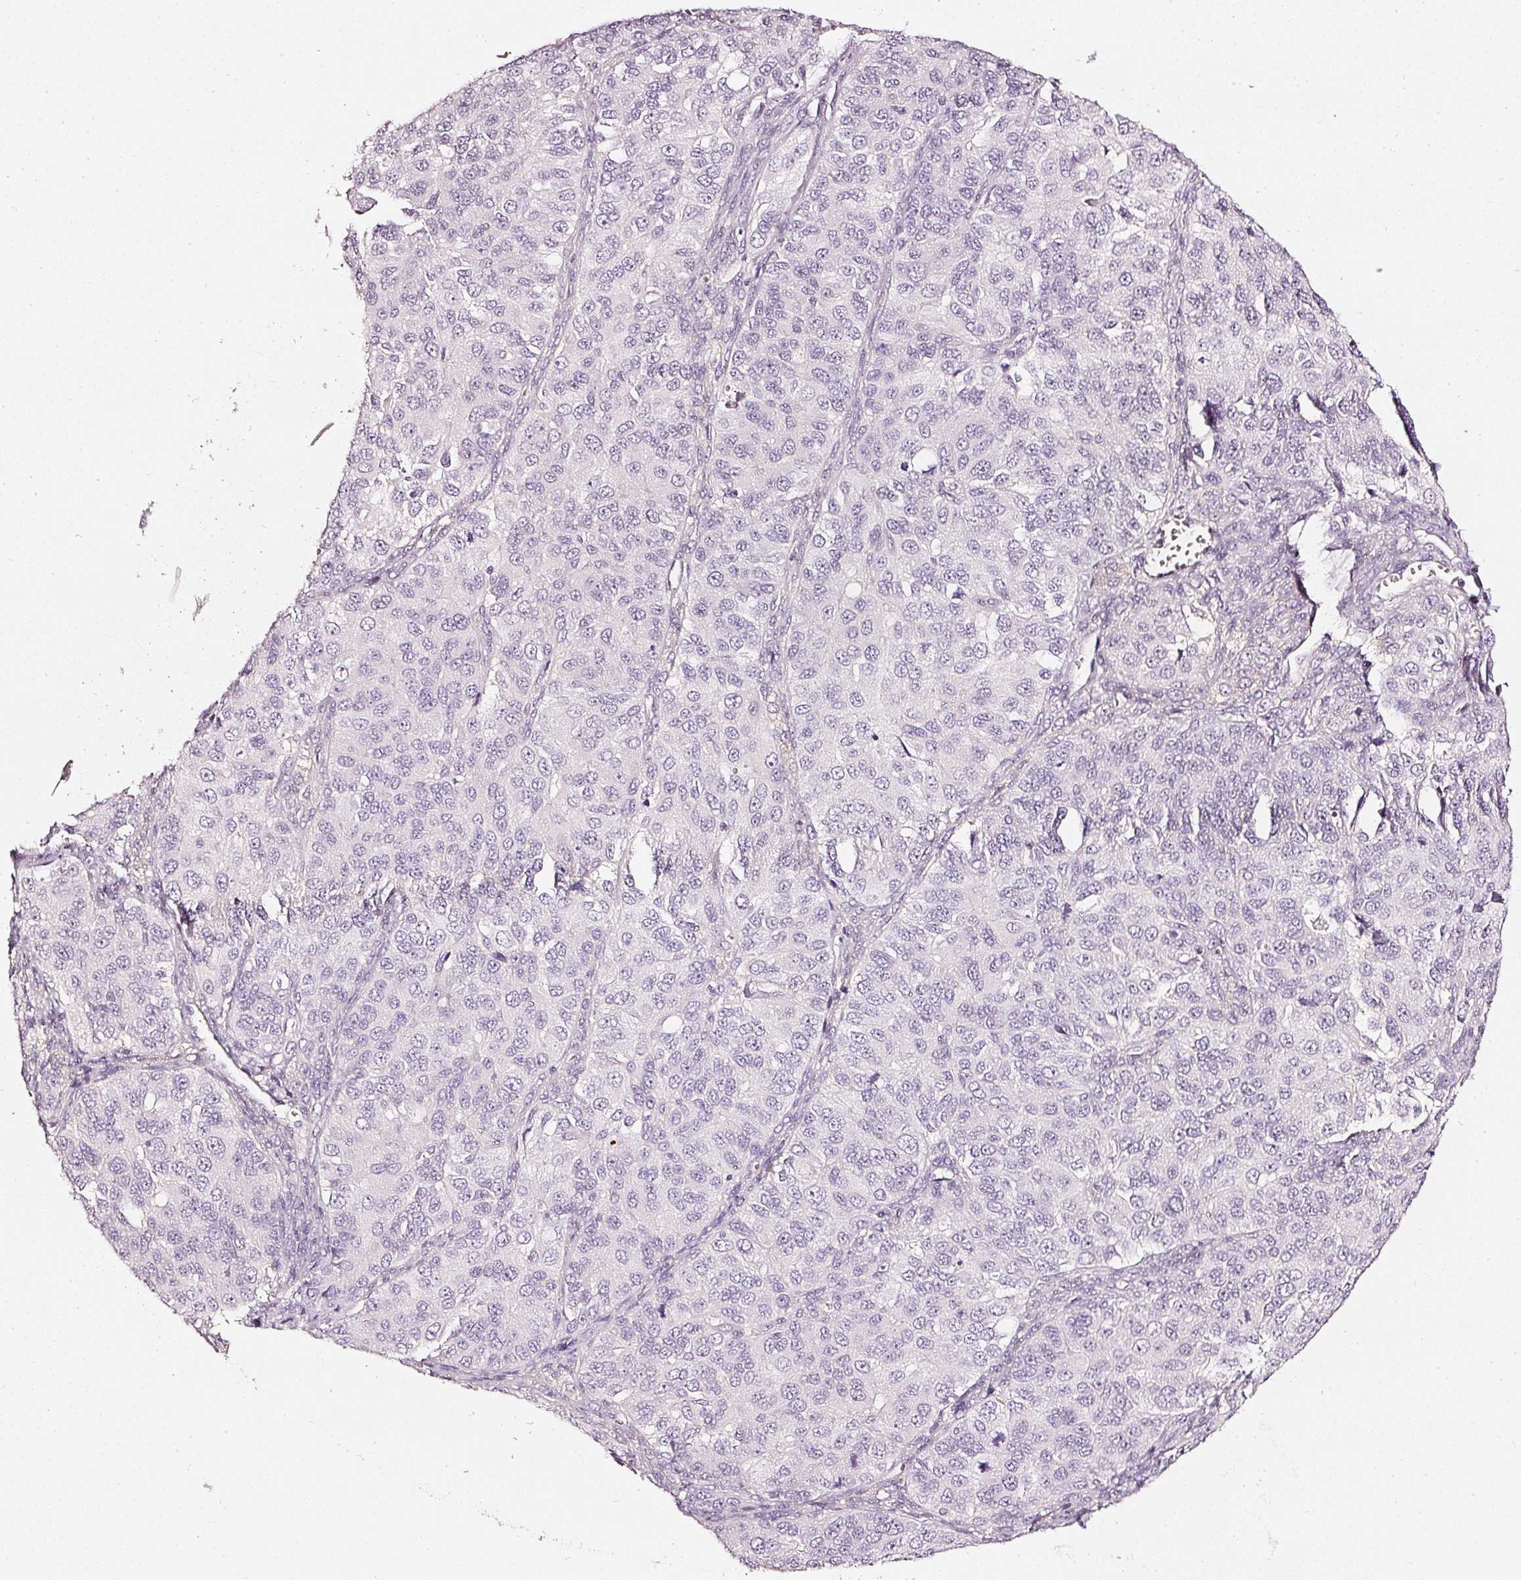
{"staining": {"intensity": "negative", "quantity": "none", "location": "none"}, "tissue": "ovarian cancer", "cell_type": "Tumor cells", "image_type": "cancer", "snomed": [{"axis": "morphology", "description": "Carcinoma, endometroid"}, {"axis": "topography", "description": "Ovary"}], "caption": "Immunohistochemical staining of ovarian cancer reveals no significant expression in tumor cells.", "gene": "CNP", "patient": {"sex": "female", "age": 51}}